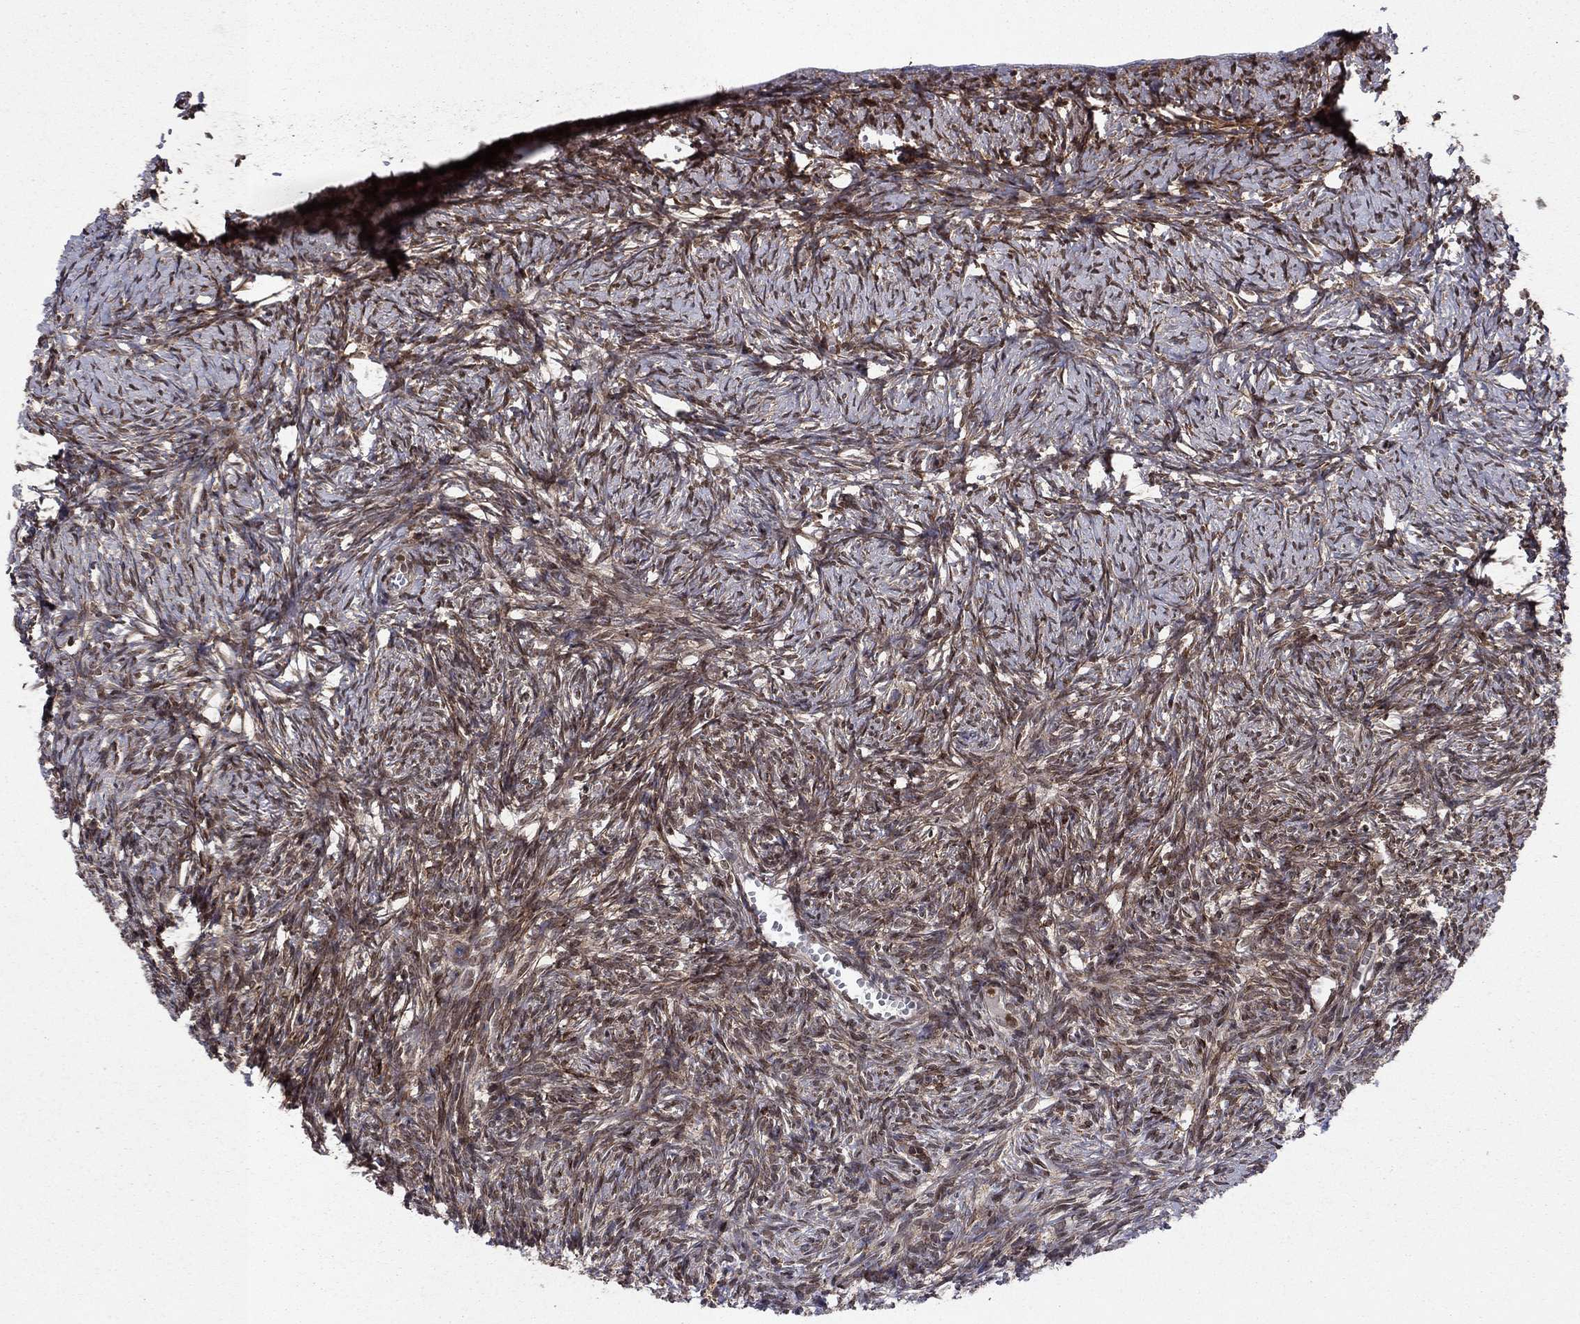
{"staining": {"intensity": "moderate", "quantity": "25%-75%", "location": "cytoplasmic/membranous"}, "tissue": "ovary", "cell_type": "Ovarian stroma cells", "image_type": "normal", "snomed": [{"axis": "morphology", "description": "Normal tissue, NOS"}, {"axis": "topography", "description": "Ovary"}], "caption": "IHC of unremarkable human ovary demonstrates medium levels of moderate cytoplasmic/membranous expression in about 25%-75% of ovarian stroma cells. (DAB (3,3'-diaminobenzidine) IHC, brown staining for protein, blue staining for nuclei).", "gene": "SSX2IP", "patient": {"sex": "female", "age": 43}}